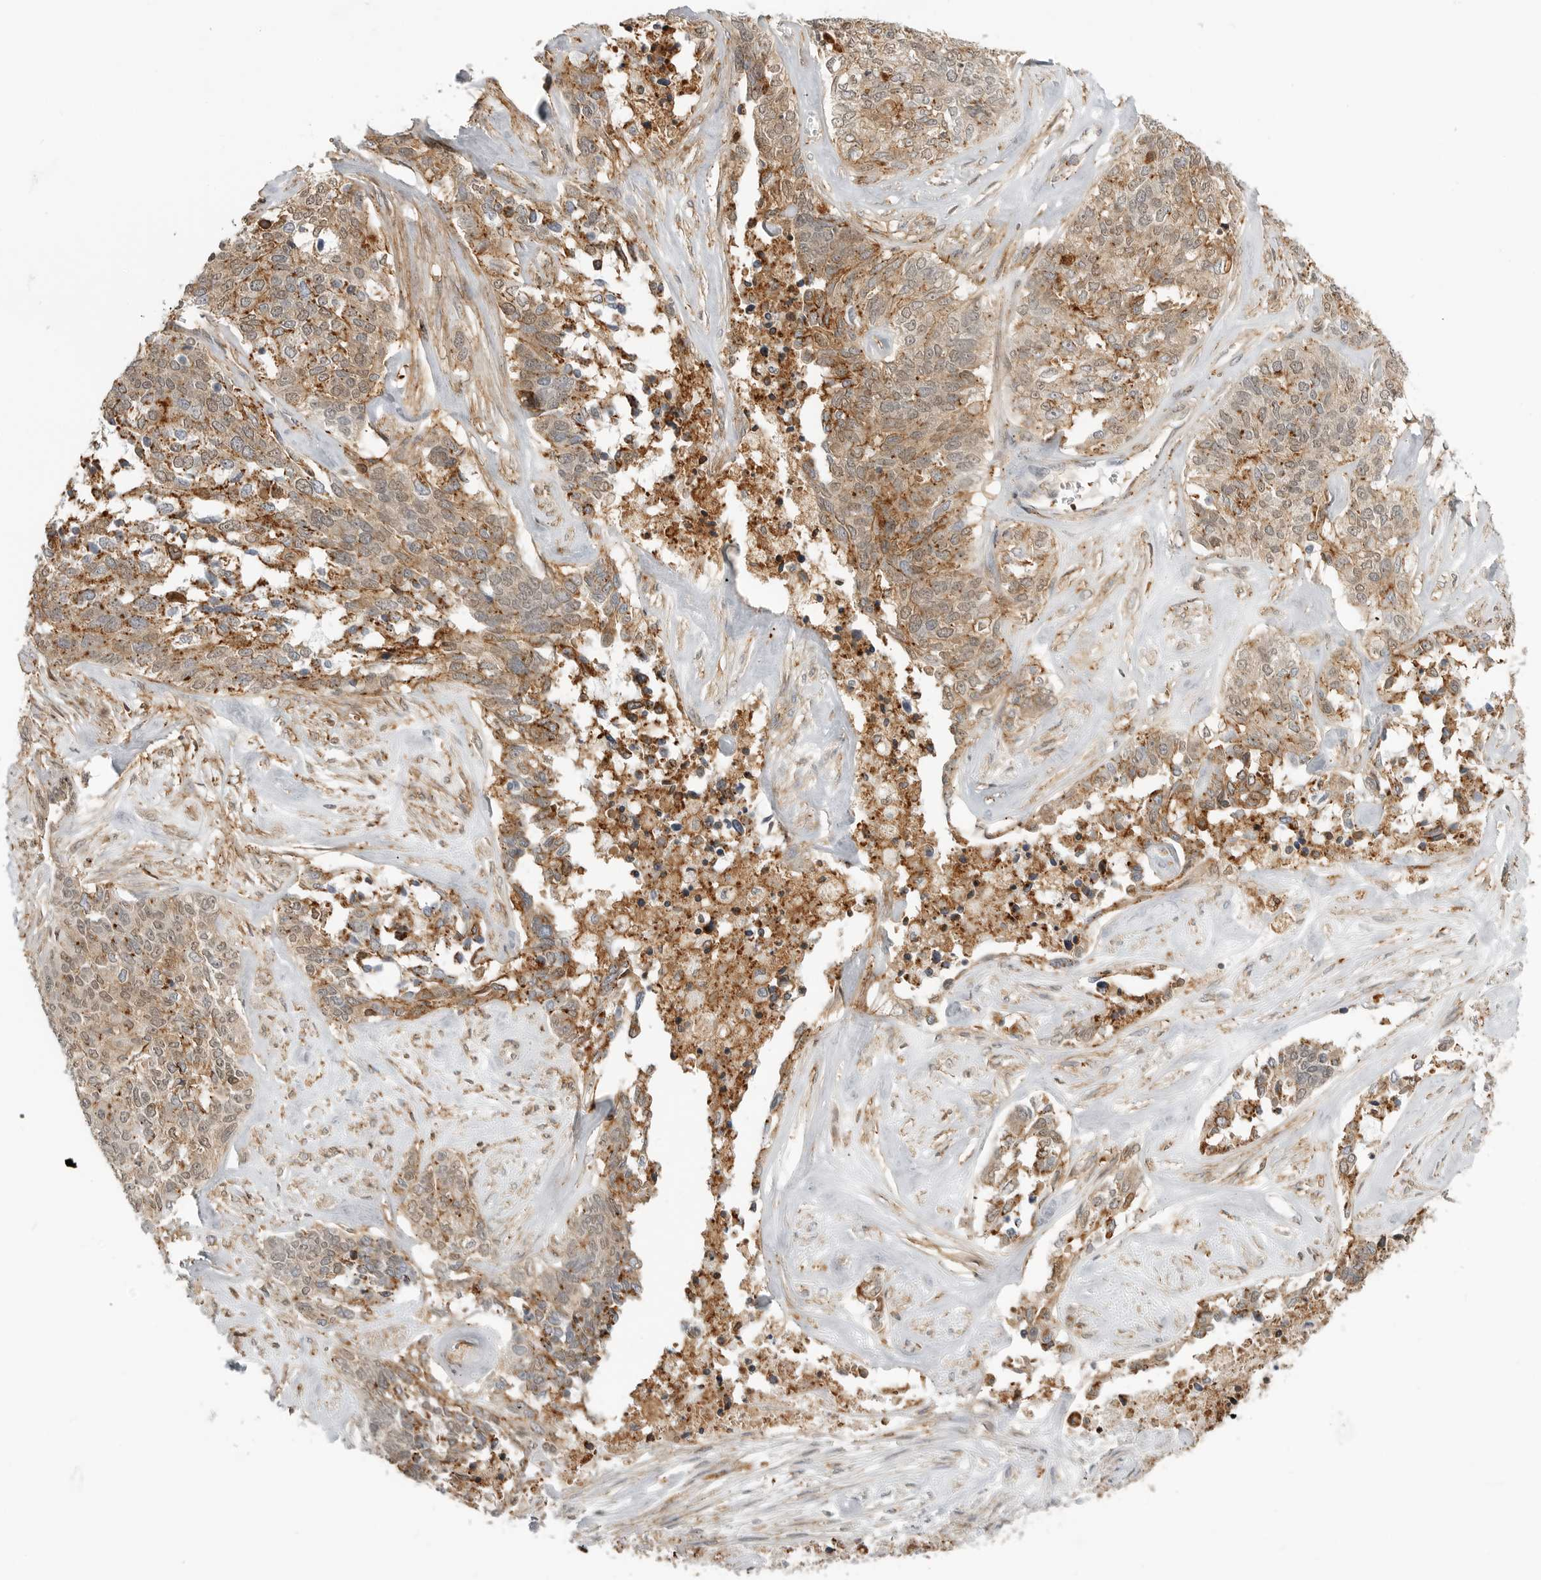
{"staining": {"intensity": "moderate", "quantity": ">75%", "location": "cytoplasmic/membranous"}, "tissue": "ovarian cancer", "cell_type": "Tumor cells", "image_type": "cancer", "snomed": [{"axis": "morphology", "description": "Cystadenocarcinoma, serous, NOS"}, {"axis": "topography", "description": "Ovary"}], "caption": "IHC of human ovarian cancer reveals medium levels of moderate cytoplasmic/membranous expression in about >75% of tumor cells.", "gene": "ANXA11", "patient": {"sex": "female", "age": 44}}